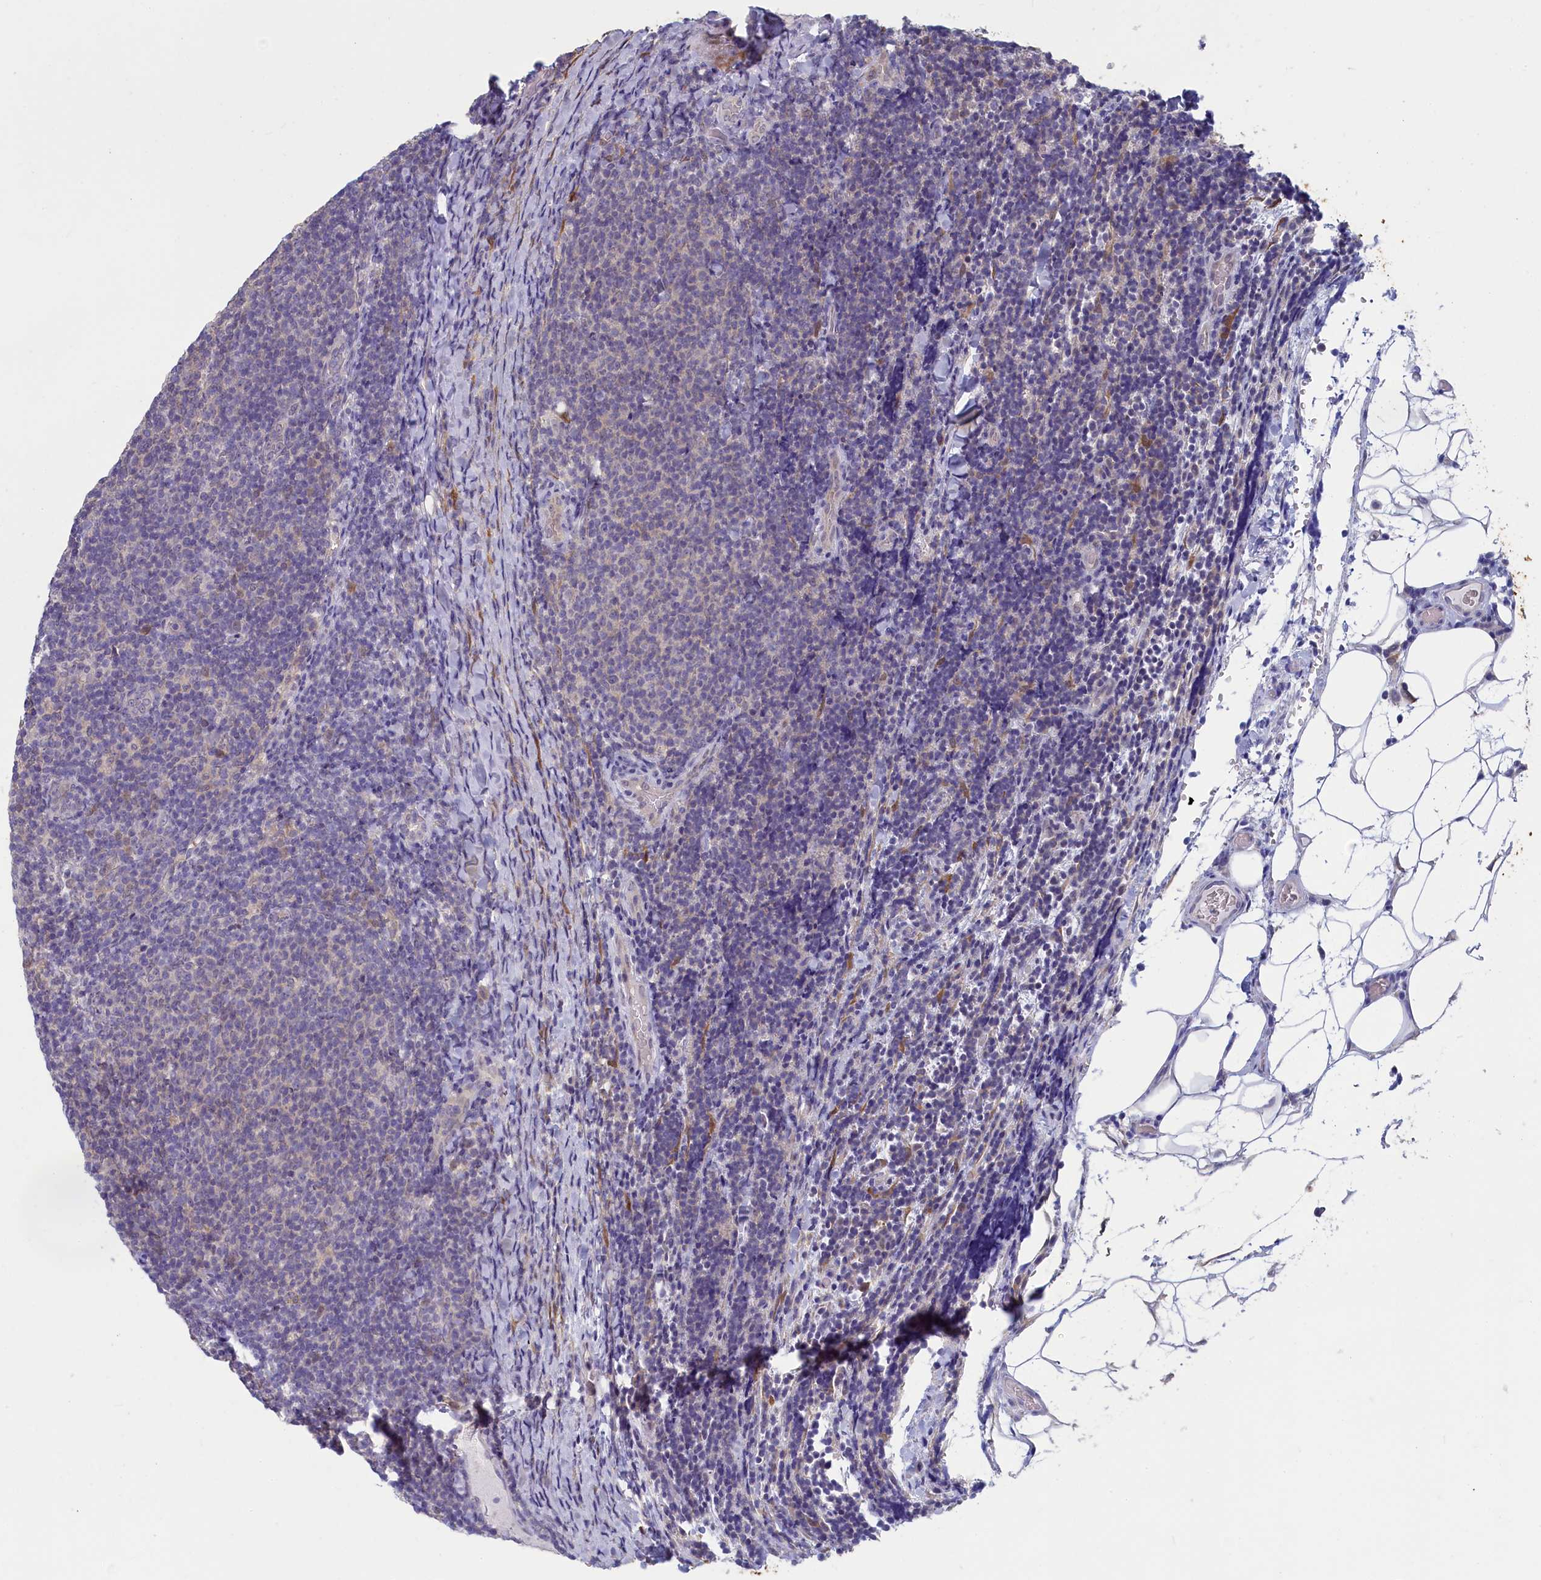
{"staining": {"intensity": "negative", "quantity": "none", "location": "none"}, "tissue": "lymphoma", "cell_type": "Tumor cells", "image_type": "cancer", "snomed": [{"axis": "morphology", "description": "Malignant lymphoma, non-Hodgkin's type, Low grade"}, {"axis": "topography", "description": "Lymph node"}], "caption": "This is an immunohistochemistry (IHC) photomicrograph of human lymphoma. There is no expression in tumor cells.", "gene": "UCHL3", "patient": {"sex": "male", "age": 66}}